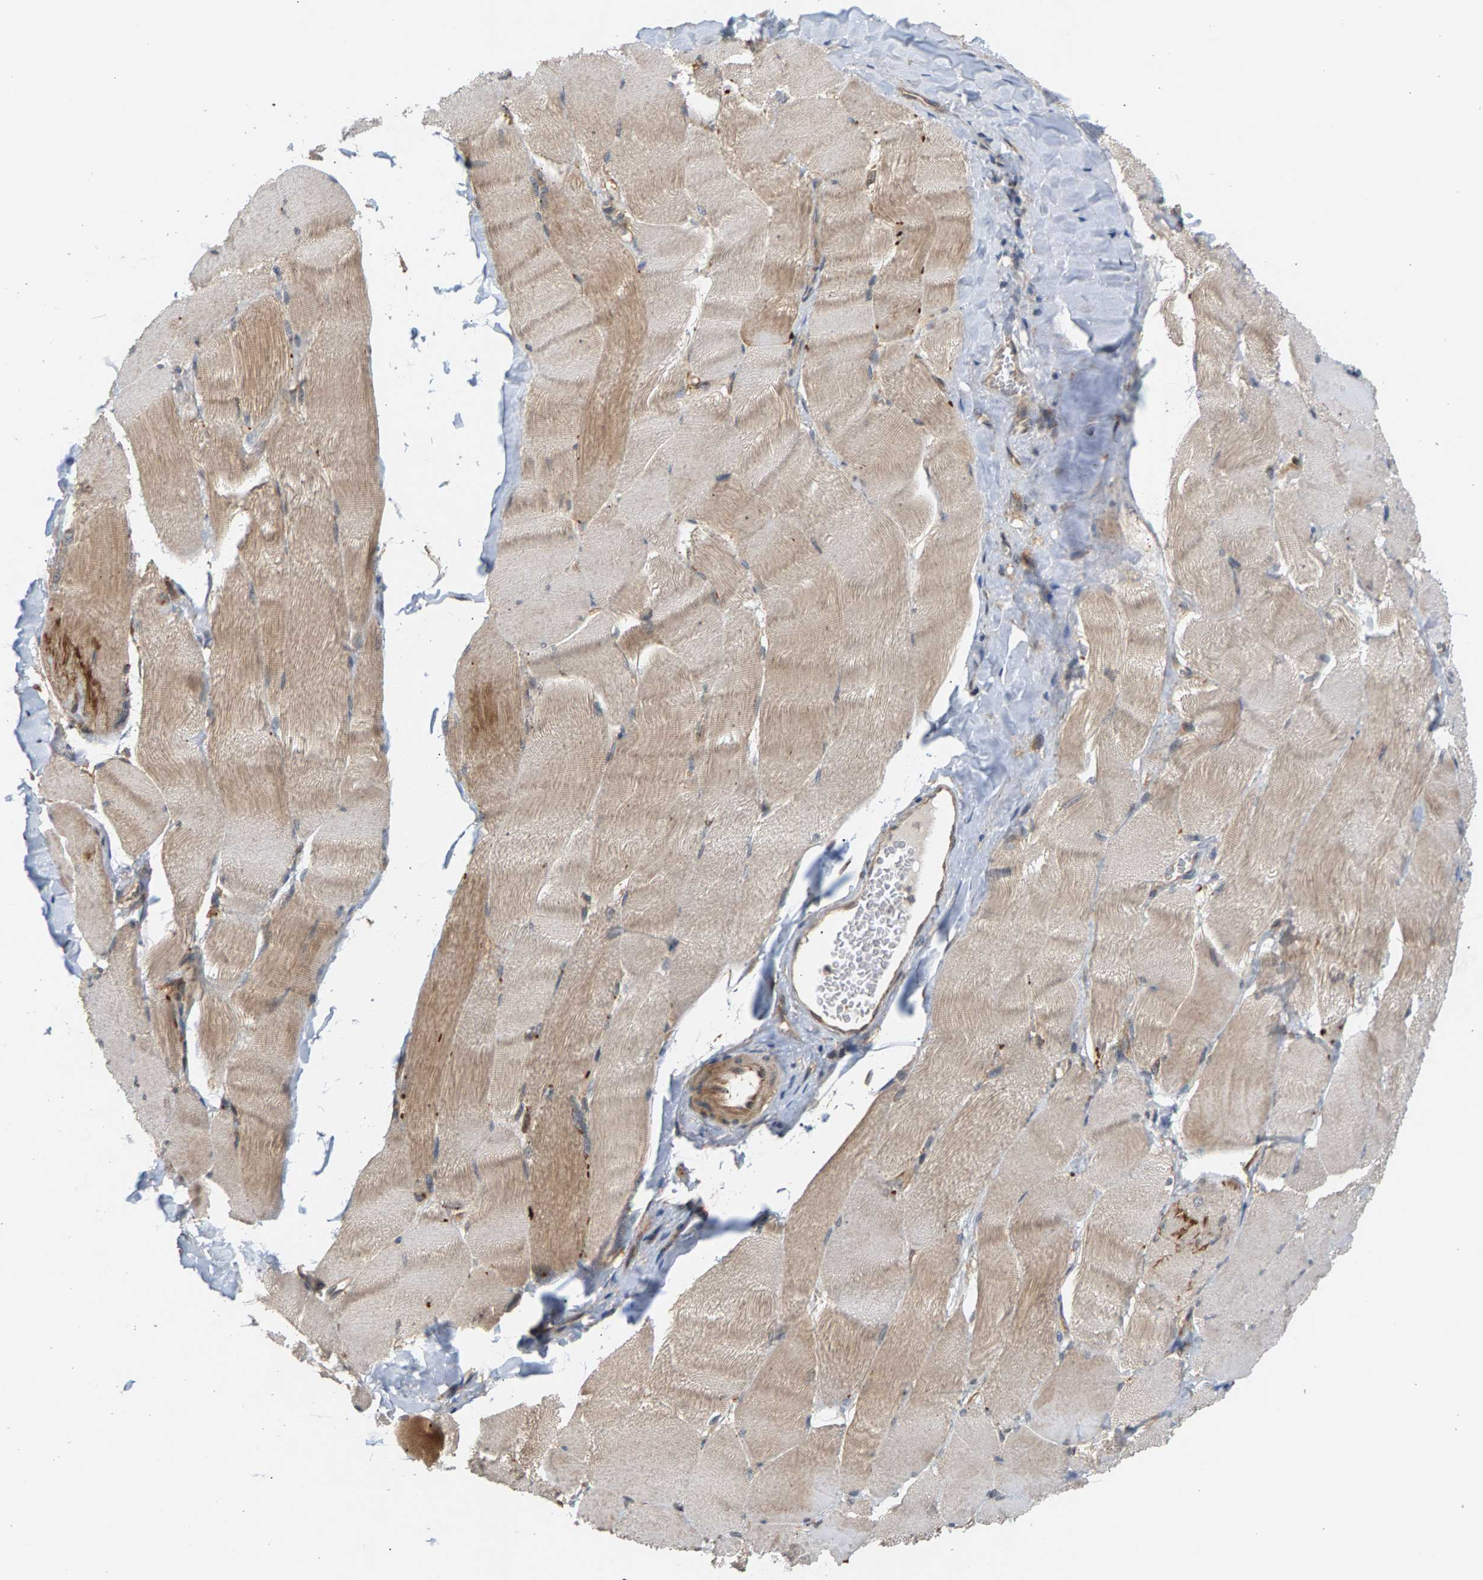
{"staining": {"intensity": "moderate", "quantity": ">75%", "location": "cytoplasmic/membranous"}, "tissue": "skeletal muscle", "cell_type": "Myocytes", "image_type": "normal", "snomed": [{"axis": "morphology", "description": "Normal tissue, NOS"}, {"axis": "morphology", "description": "Squamous cell carcinoma, NOS"}, {"axis": "topography", "description": "Skeletal muscle"}], "caption": "Immunohistochemistry (IHC) staining of unremarkable skeletal muscle, which reveals medium levels of moderate cytoplasmic/membranous expression in about >75% of myocytes indicating moderate cytoplasmic/membranous protein expression. The staining was performed using DAB (3,3'-diaminobenzidine) (brown) for protein detection and nuclei were counterstained in hematoxylin (blue).", "gene": "MAP2K5", "patient": {"sex": "male", "age": 51}}